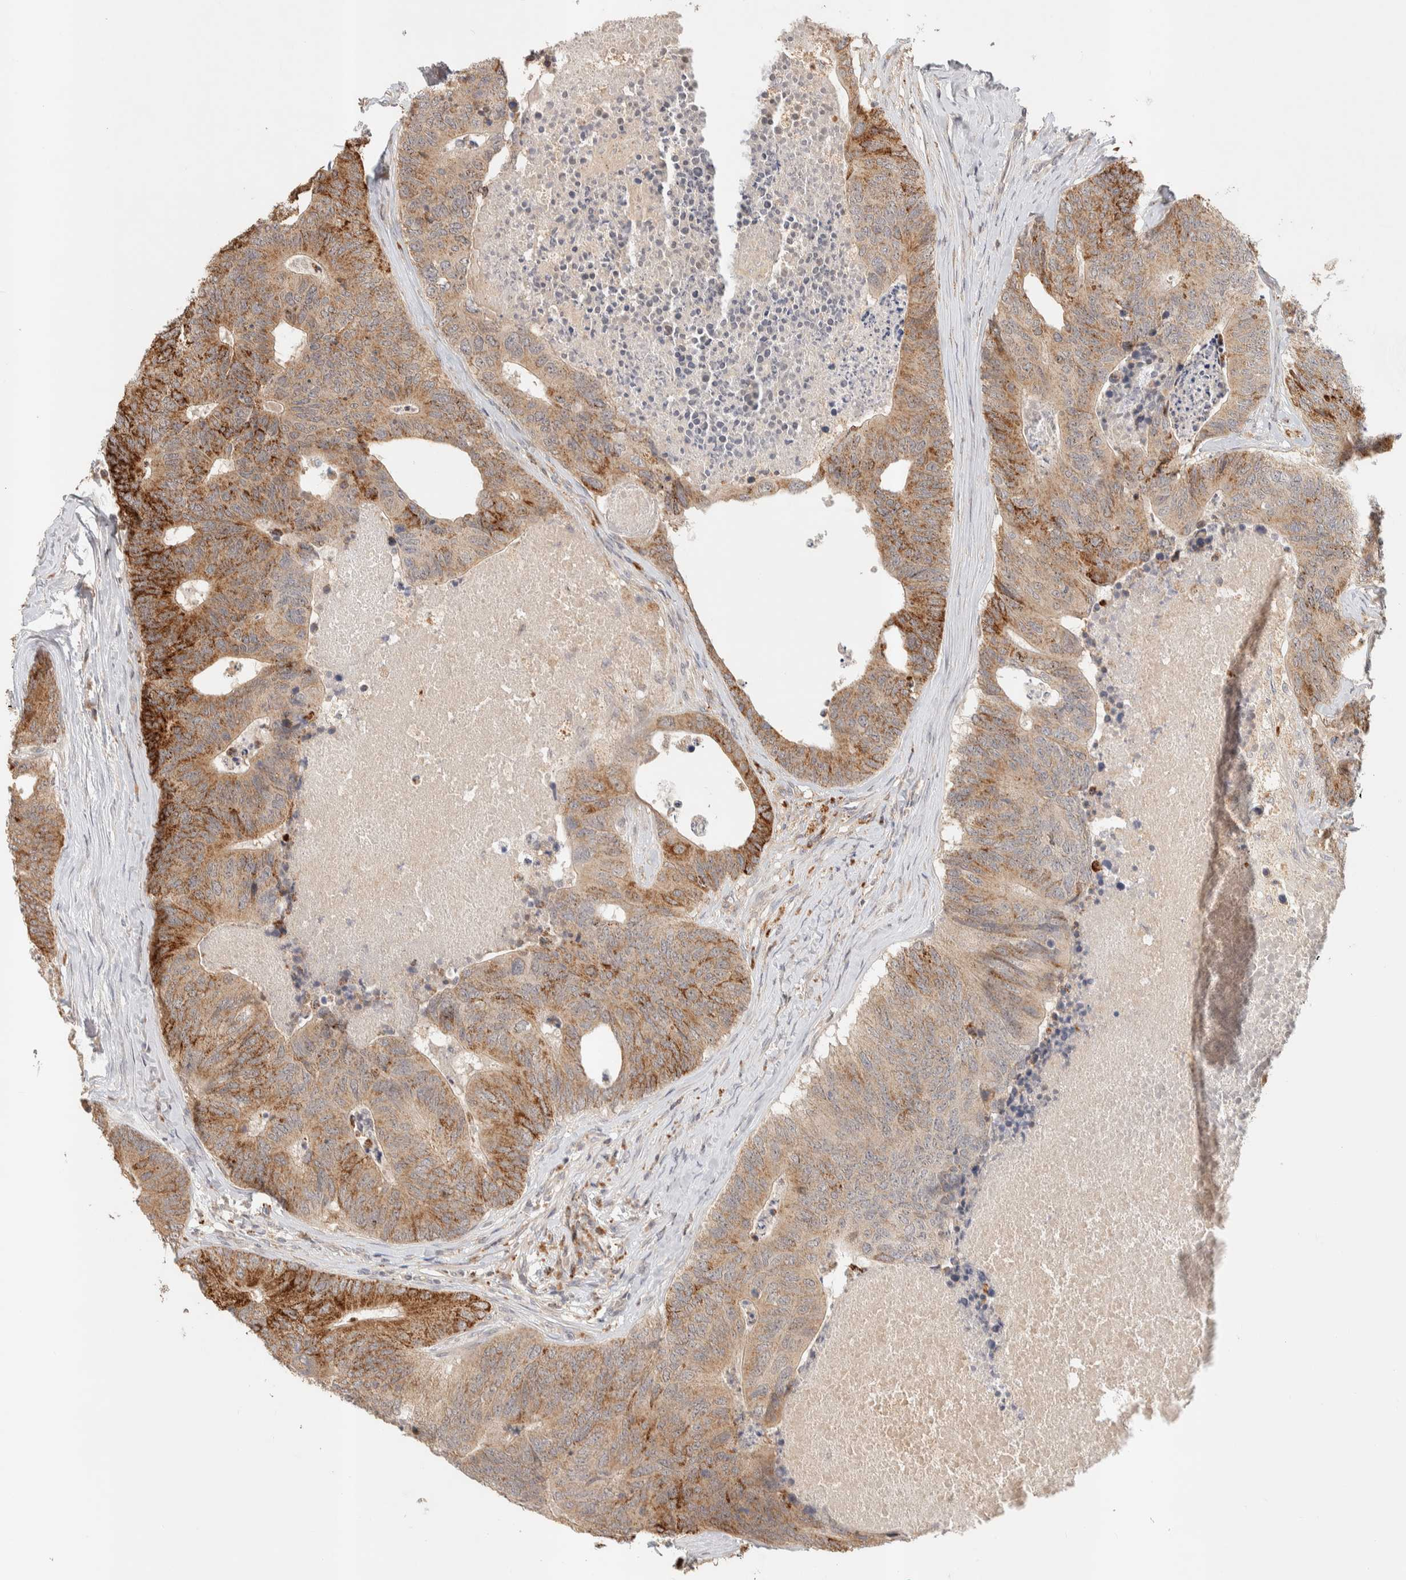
{"staining": {"intensity": "moderate", "quantity": ">75%", "location": "cytoplasmic/membranous"}, "tissue": "colorectal cancer", "cell_type": "Tumor cells", "image_type": "cancer", "snomed": [{"axis": "morphology", "description": "Adenocarcinoma, NOS"}, {"axis": "topography", "description": "Colon"}], "caption": "A brown stain labels moderate cytoplasmic/membranous expression of a protein in colorectal cancer (adenocarcinoma) tumor cells.", "gene": "ITPA", "patient": {"sex": "female", "age": 67}}